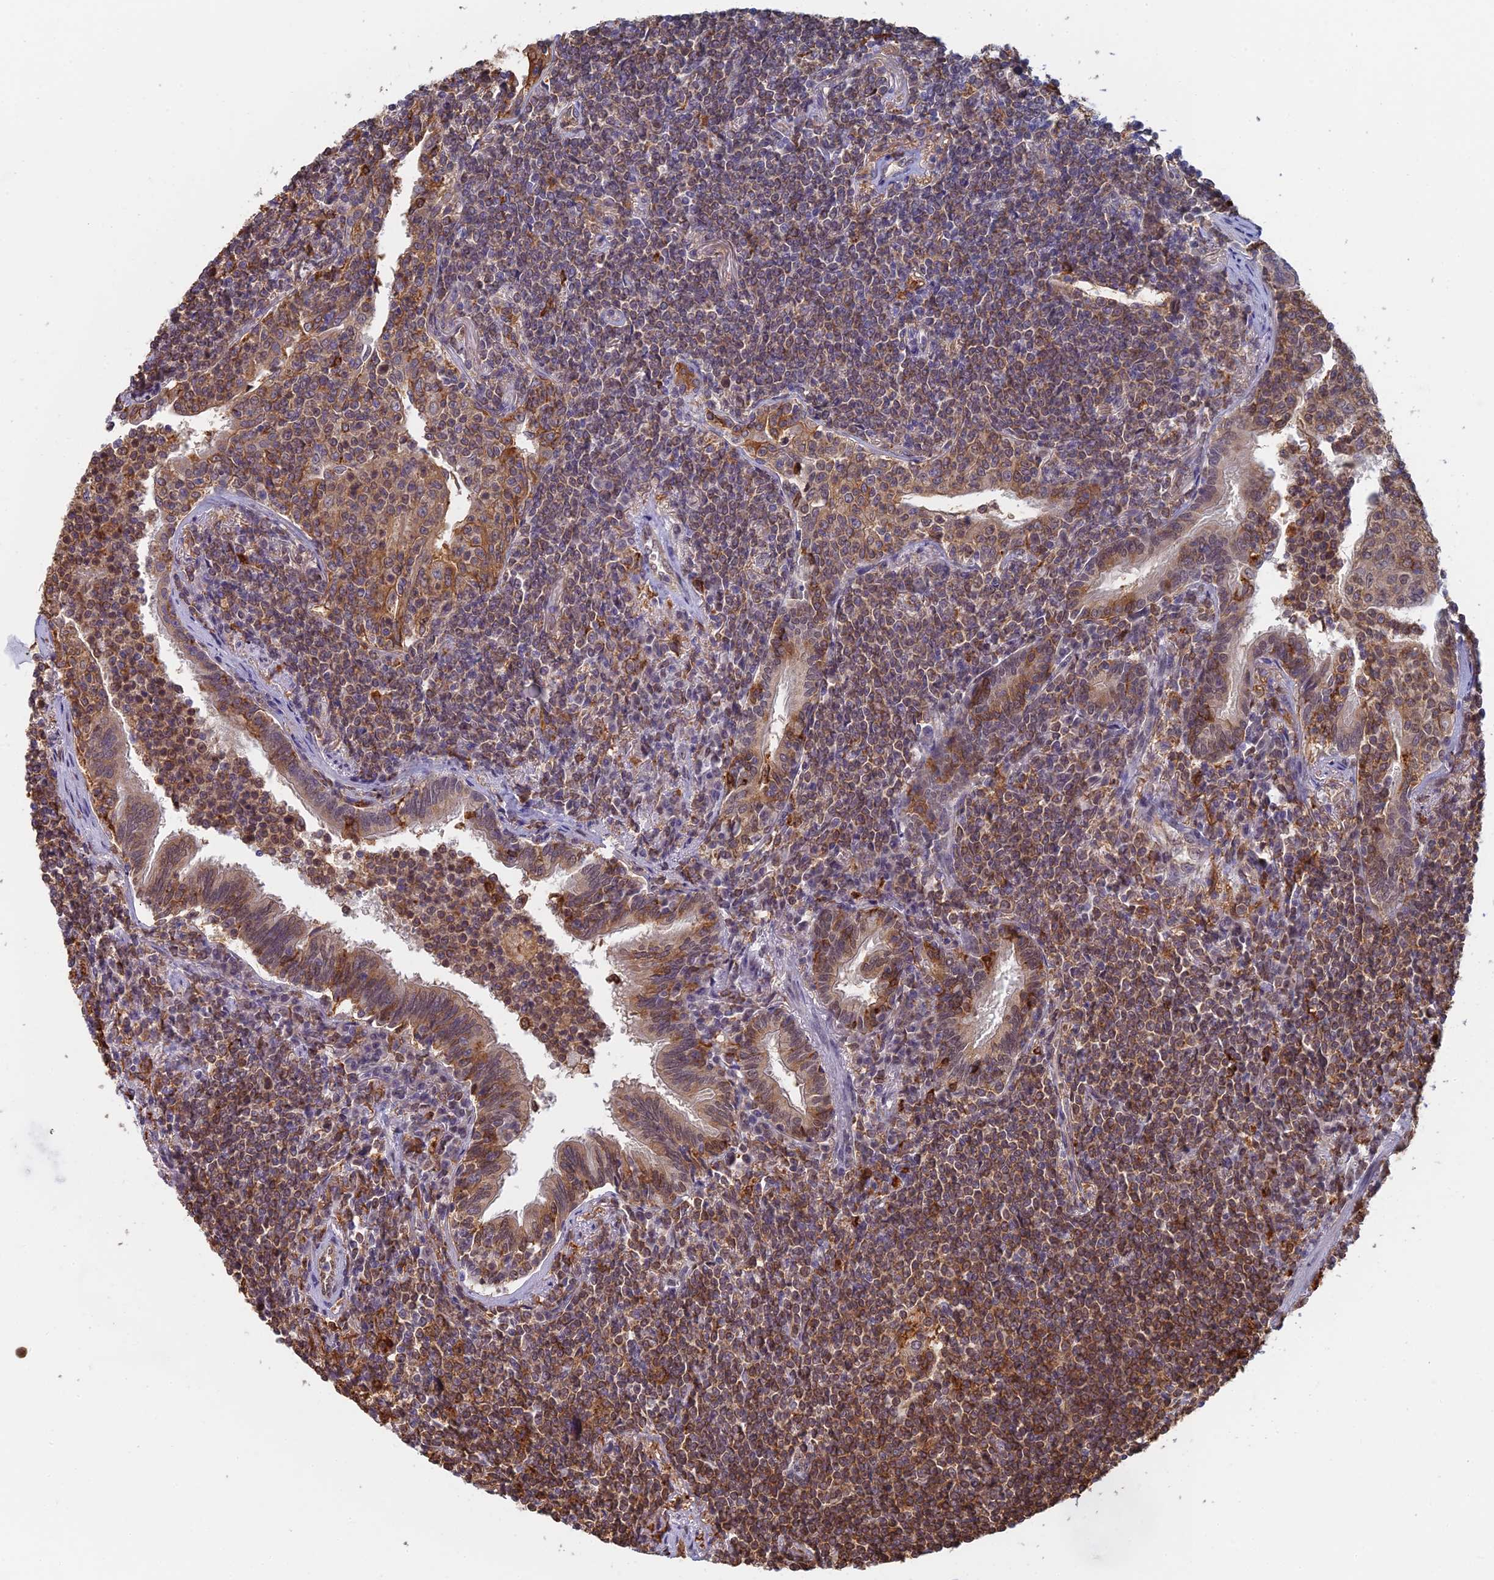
{"staining": {"intensity": "moderate", "quantity": "25%-75%", "location": "cytoplasmic/membranous"}, "tissue": "lymphoma", "cell_type": "Tumor cells", "image_type": "cancer", "snomed": [{"axis": "morphology", "description": "Malignant lymphoma, non-Hodgkin's type, Low grade"}, {"axis": "topography", "description": "Lung"}], "caption": "Protein staining of malignant lymphoma, non-Hodgkin's type (low-grade) tissue reveals moderate cytoplasmic/membranous positivity in approximately 25%-75% of tumor cells.", "gene": "GPATCH1", "patient": {"sex": "female", "age": 71}}